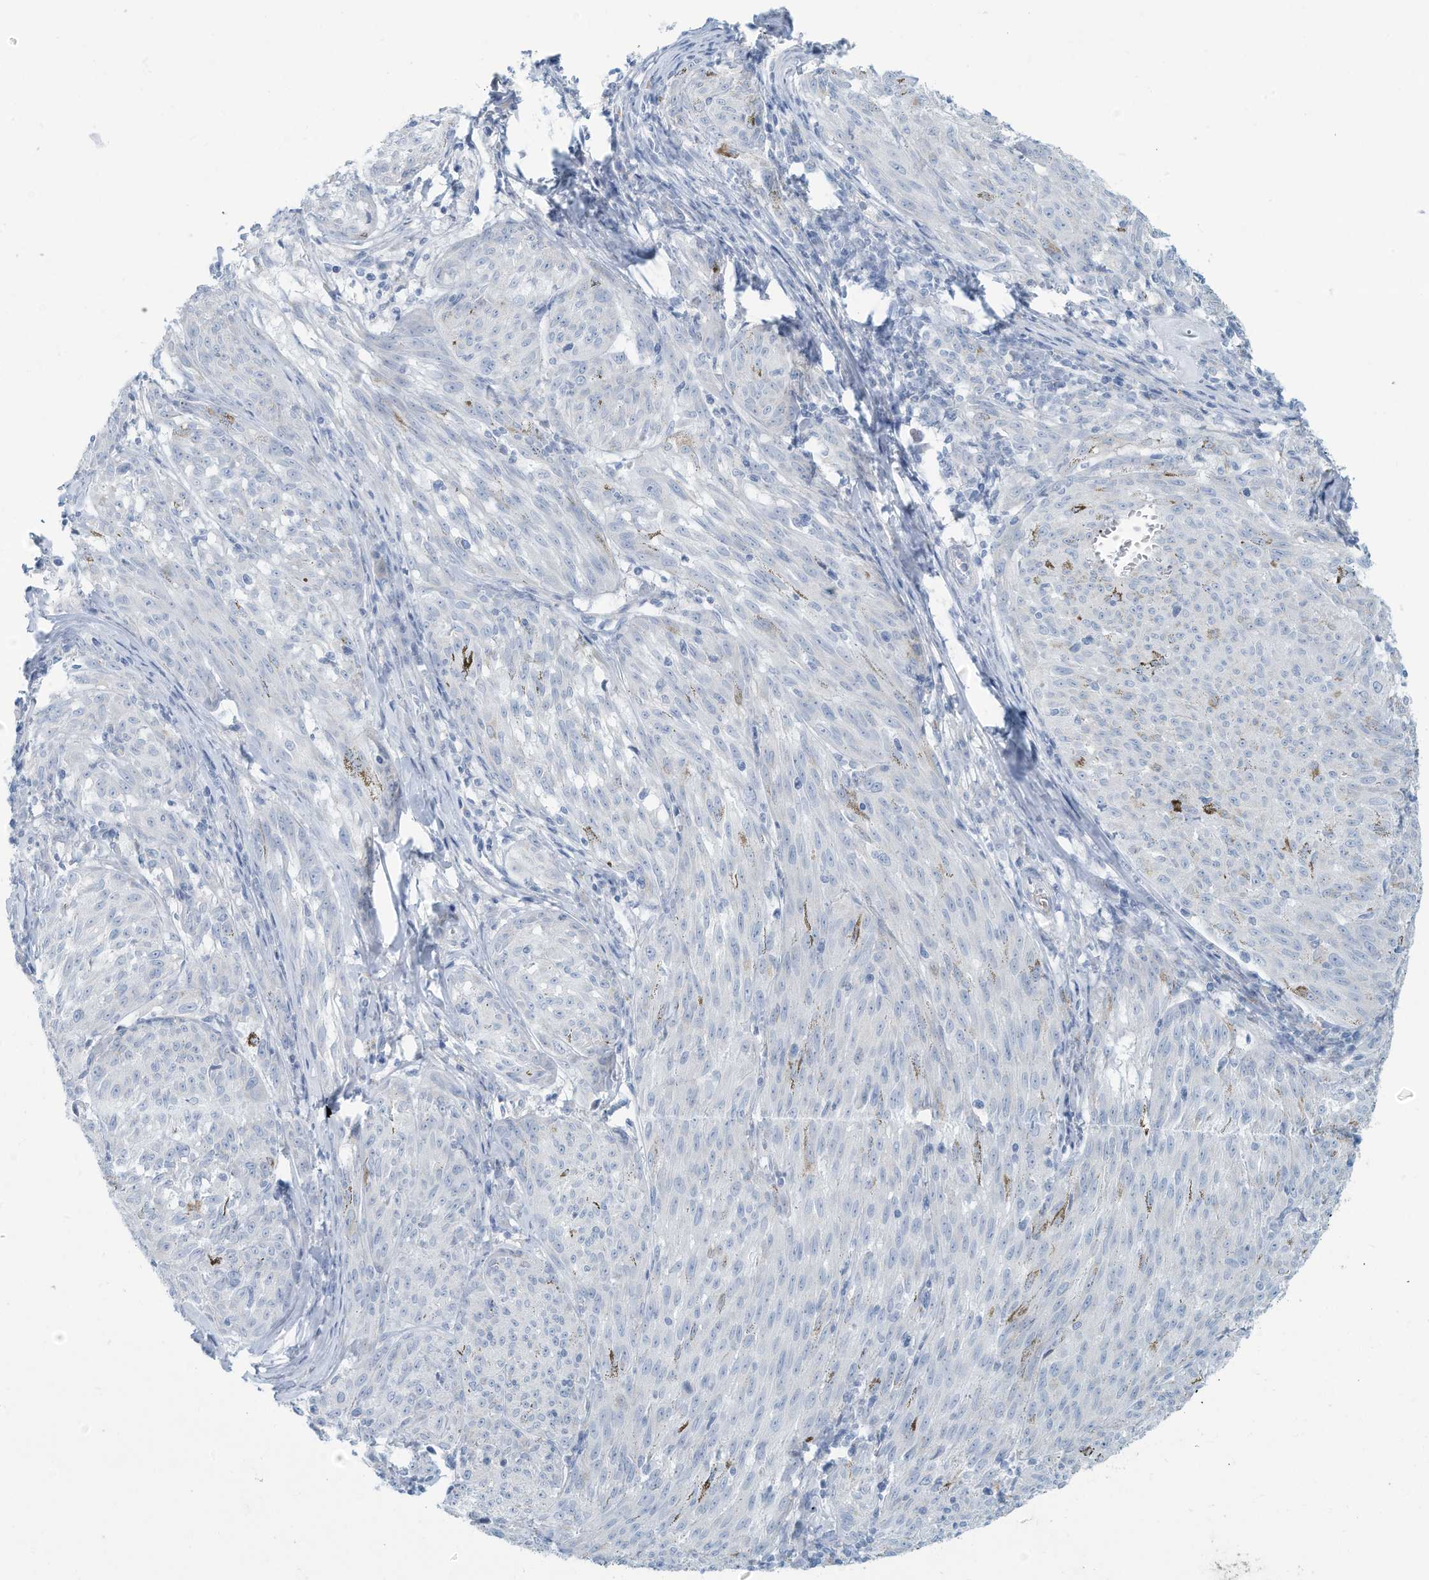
{"staining": {"intensity": "negative", "quantity": "none", "location": "none"}, "tissue": "melanoma", "cell_type": "Tumor cells", "image_type": "cancer", "snomed": [{"axis": "morphology", "description": "Malignant melanoma, NOS"}, {"axis": "topography", "description": "Skin"}], "caption": "A histopathology image of human melanoma is negative for staining in tumor cells.", "gene": "ERI2", "patient": {"sex": "female", "age": 72}}